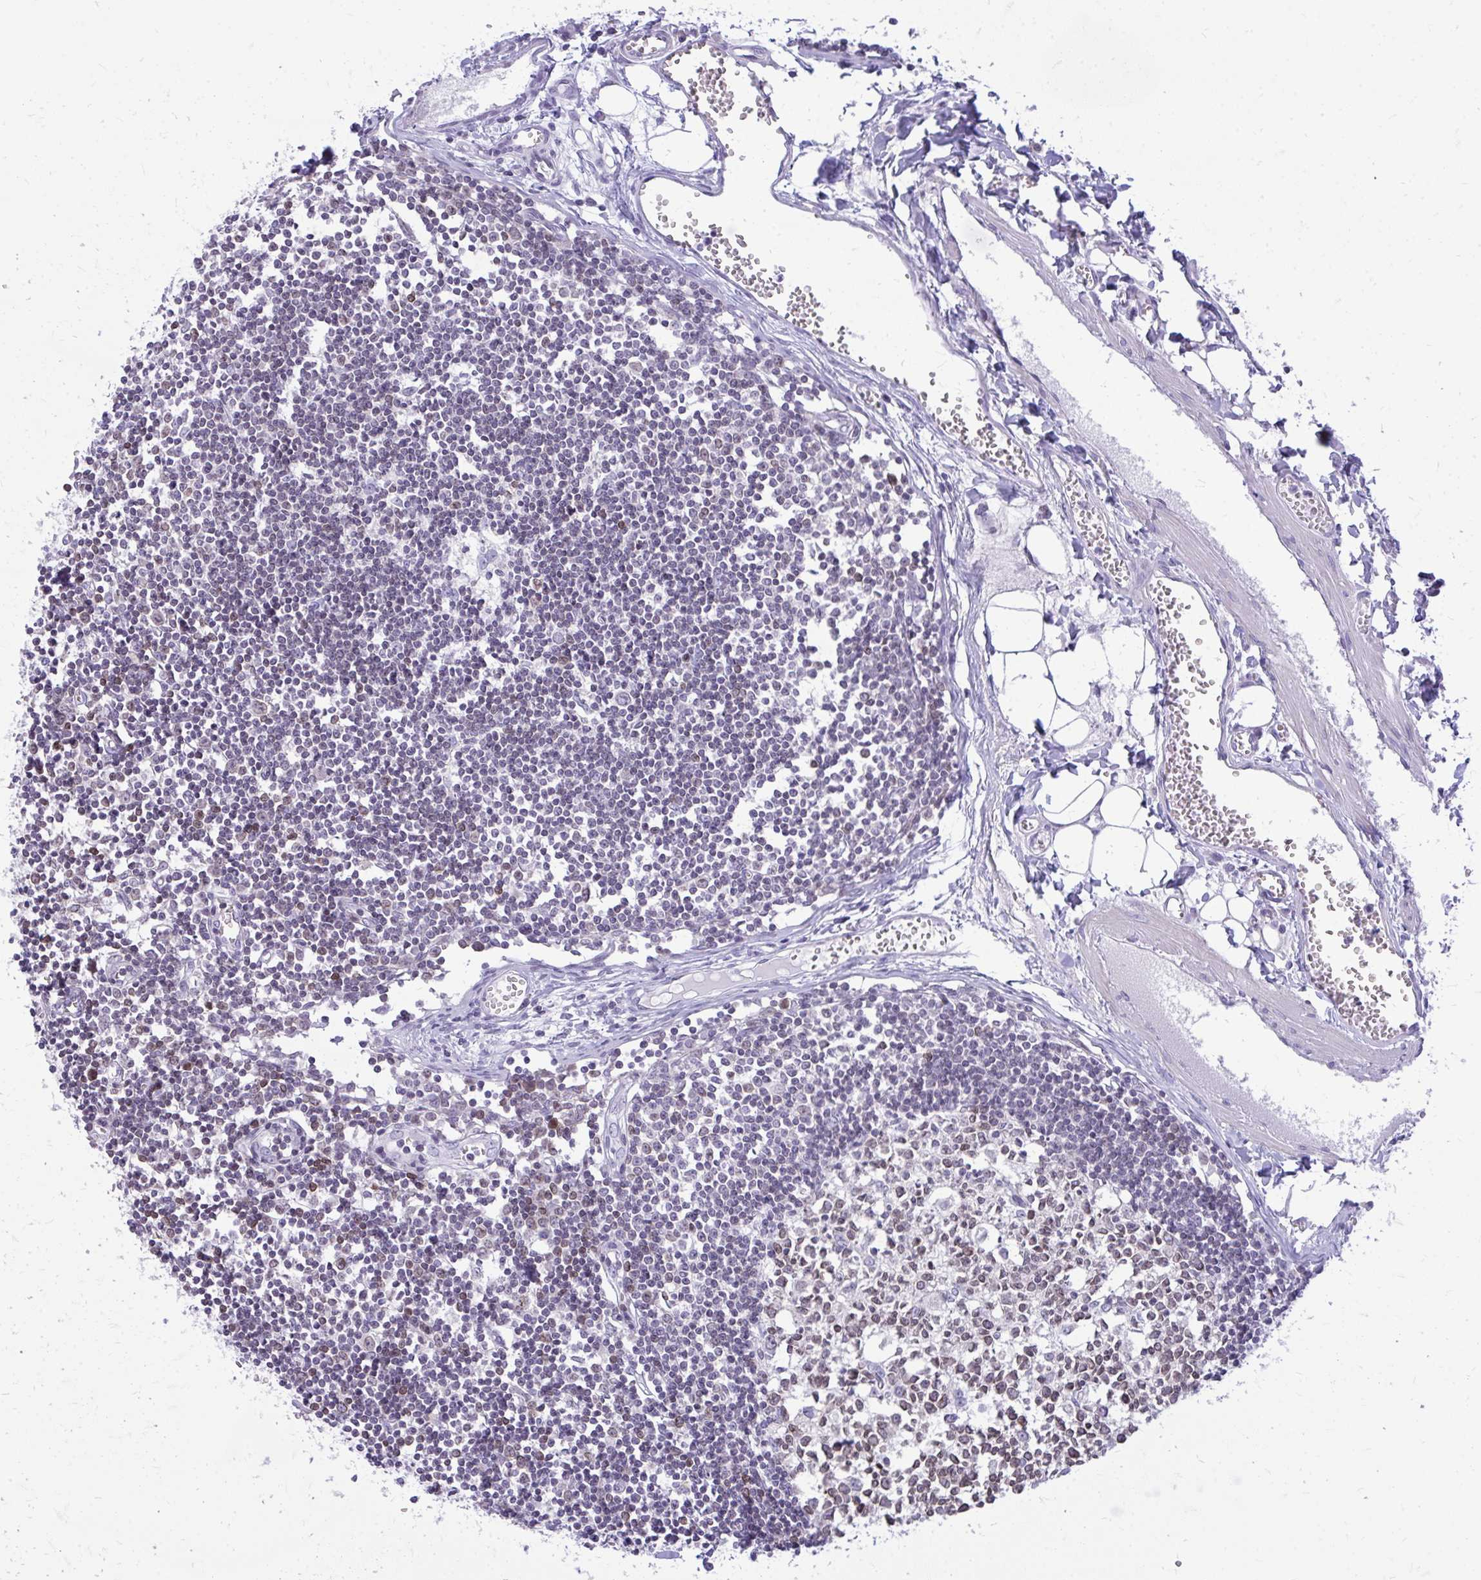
{"staining": {"intensity": "weak", "quantity": "25%-75%", "location": "cytoplasmic/membranous,nuclear"}, "tissue": "lymph node", "cell_type": "Germinal center cells", "image_type": "normal", "snomed": [{"axis": "morphology", "description": "Normal tissue, NOS"}, {"axis": "topography", "description": "Lymph node"}], "caption": "Germinal center cells show low levels of weak cytoplasmic/membranous,nuclear expression in approximately 25%-75% of cells in unremarkable human lymph node. The staining is performed using DAB brown chromogen to label protein expression. The nuclei are counter-stained blue using hematoxylin.", "gene": "RPS6KA2", "patient": {"sex": "female", "age": 11}}